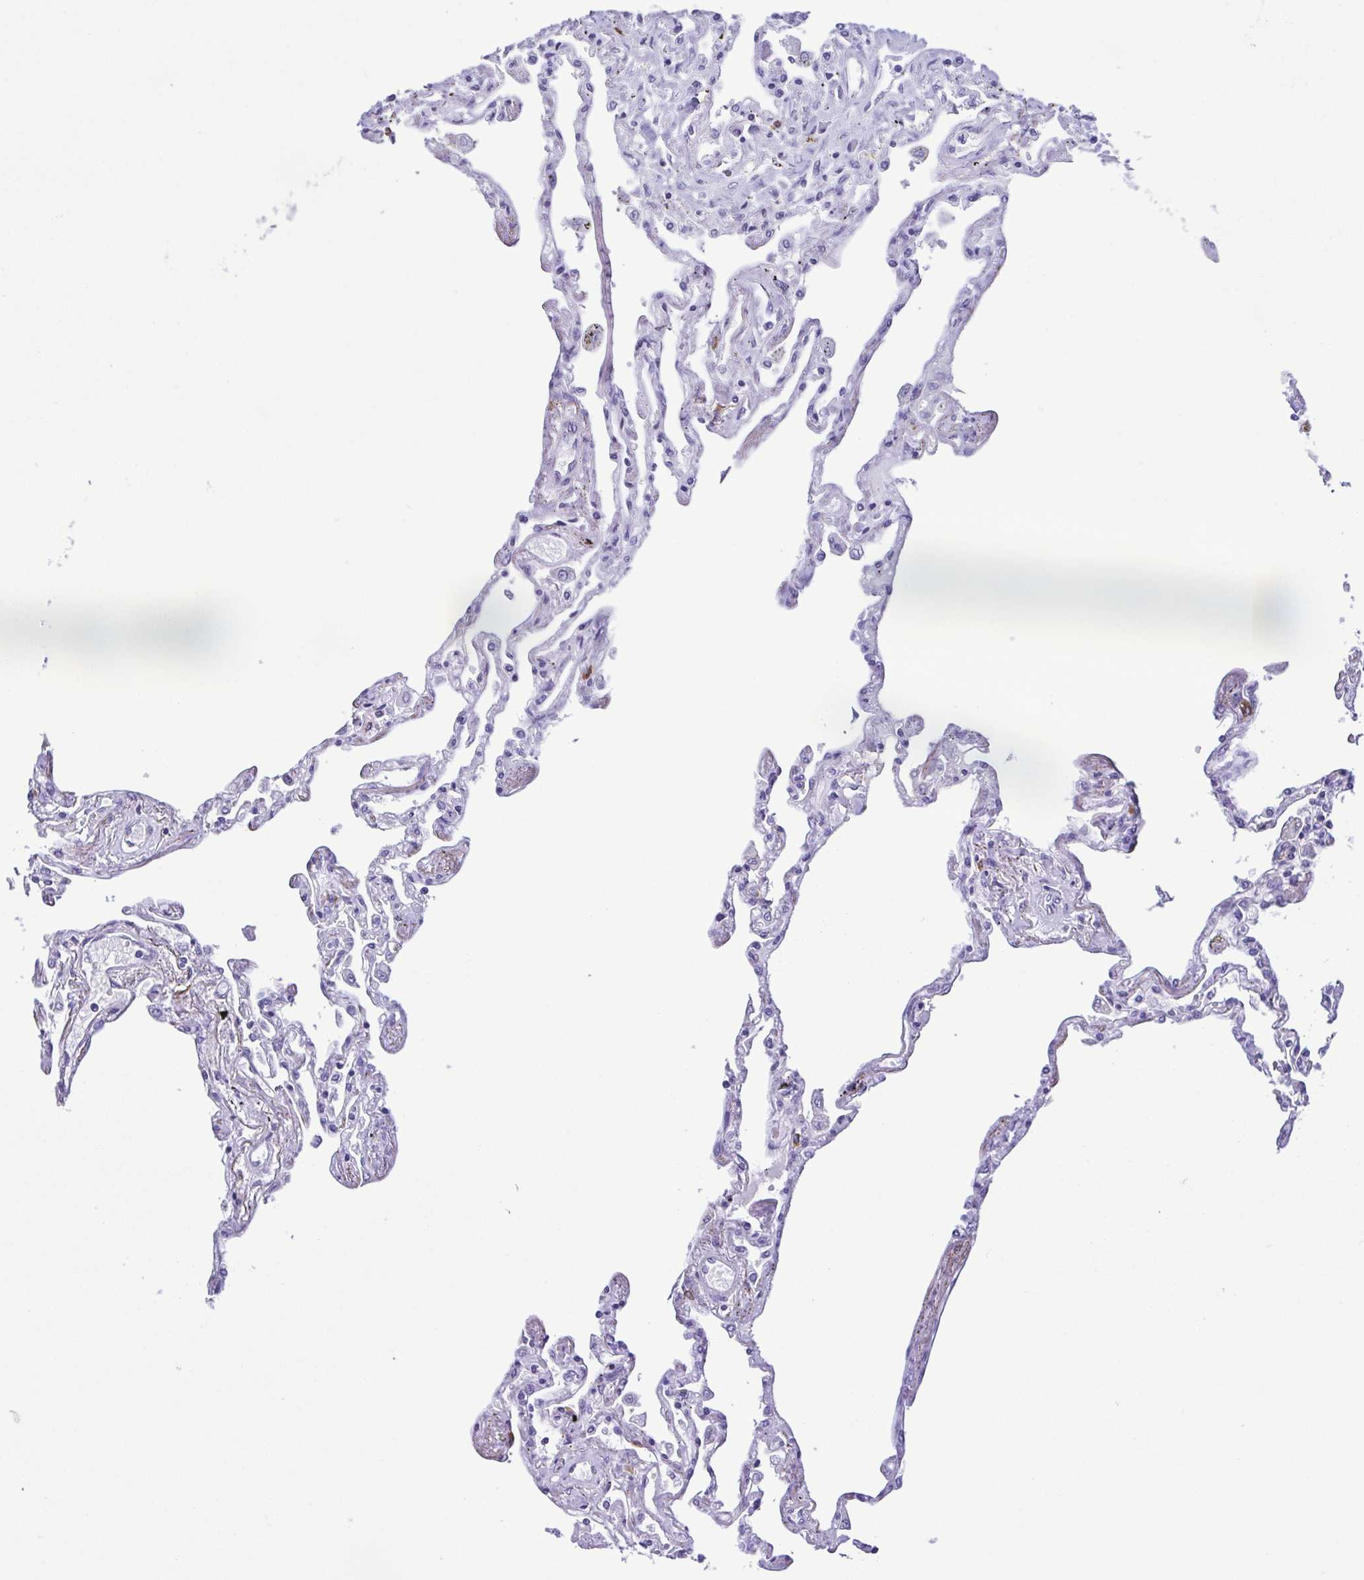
{"staining": {"intensity": "negative", "quantity": "none", "location": "none"}, "tissue": "lung", "cell_type": "Alveolar cells", "image_type": "normal", "snomed": [{"axis": "morphology", "description": "Normal tissue, NOS"}, {"axis": "morphology", "description": "Adenocarcinoma, NOS"}, {"axis": "topography", "description": "Cartilage tissue"}, {"axis": "topography", "description": "Lung"}], "caption": "This is an IHC micrograph of unremarkable human lung. There is no positivity in alveolar cells.", "gene": "SPATA16", "patient": {"sex": "female", "age": 67}}